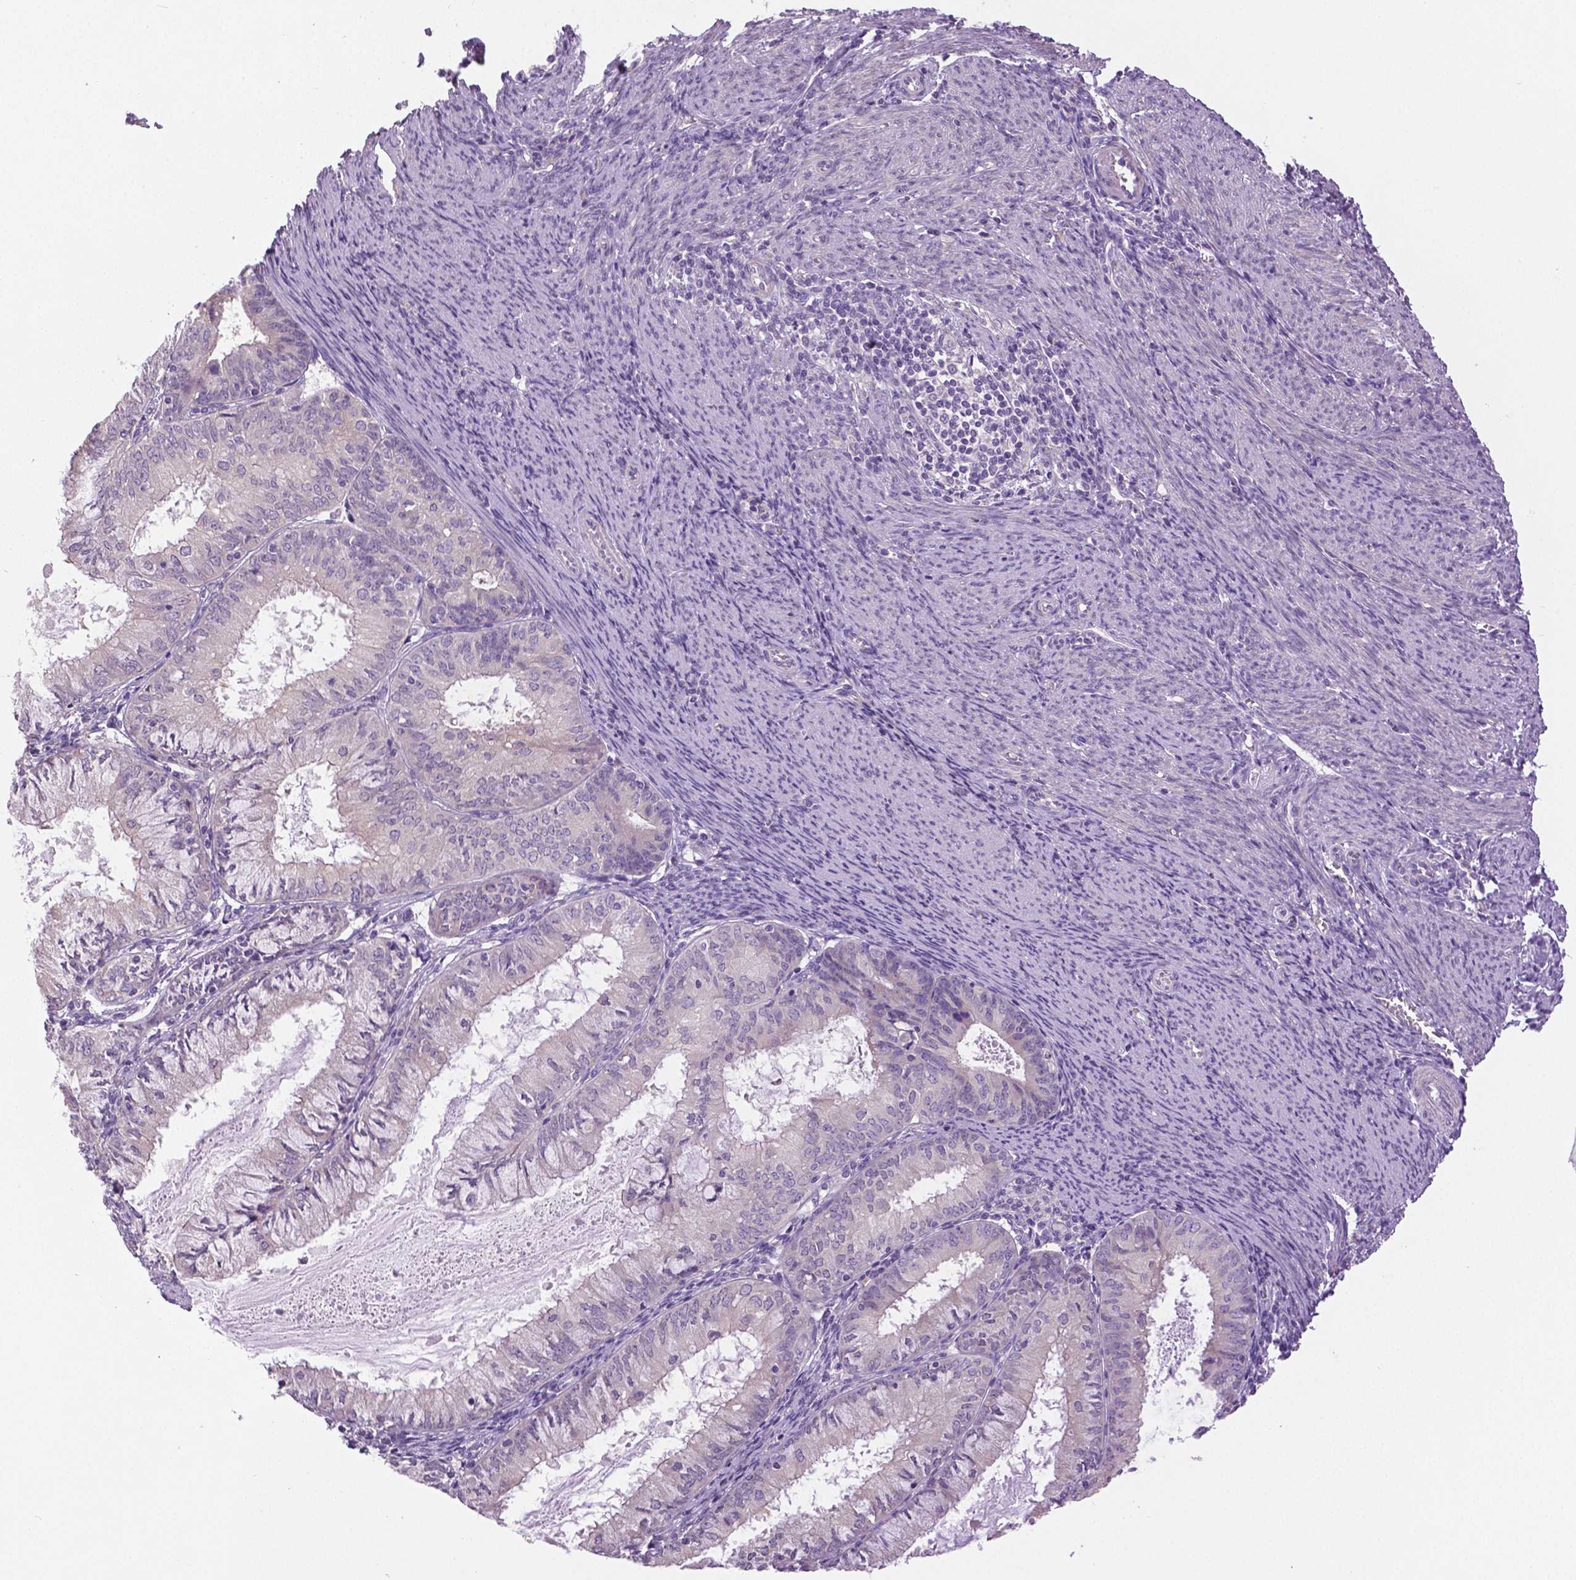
{"staining": {"intensity": "weak", "quantity": "<25%", "location": "cytoplasmic/membranous"}, "tissue": "endometrial cancer", "cell_type": "Tumor cells", "image_type": "cancer", "snomed": [{"axis": "morphology", "description": "Adenocarcinoma, NOS"}, {"axis": "topography", "description": "Endometrium"}], "caption": "DAB immunohistochemical staining of human endometrial cancer (adenocarcinoma) exhibits no significant positivity in tumor cells.", "gene": "DNAH12", "patient": {"sex": "female", "age": 57}}